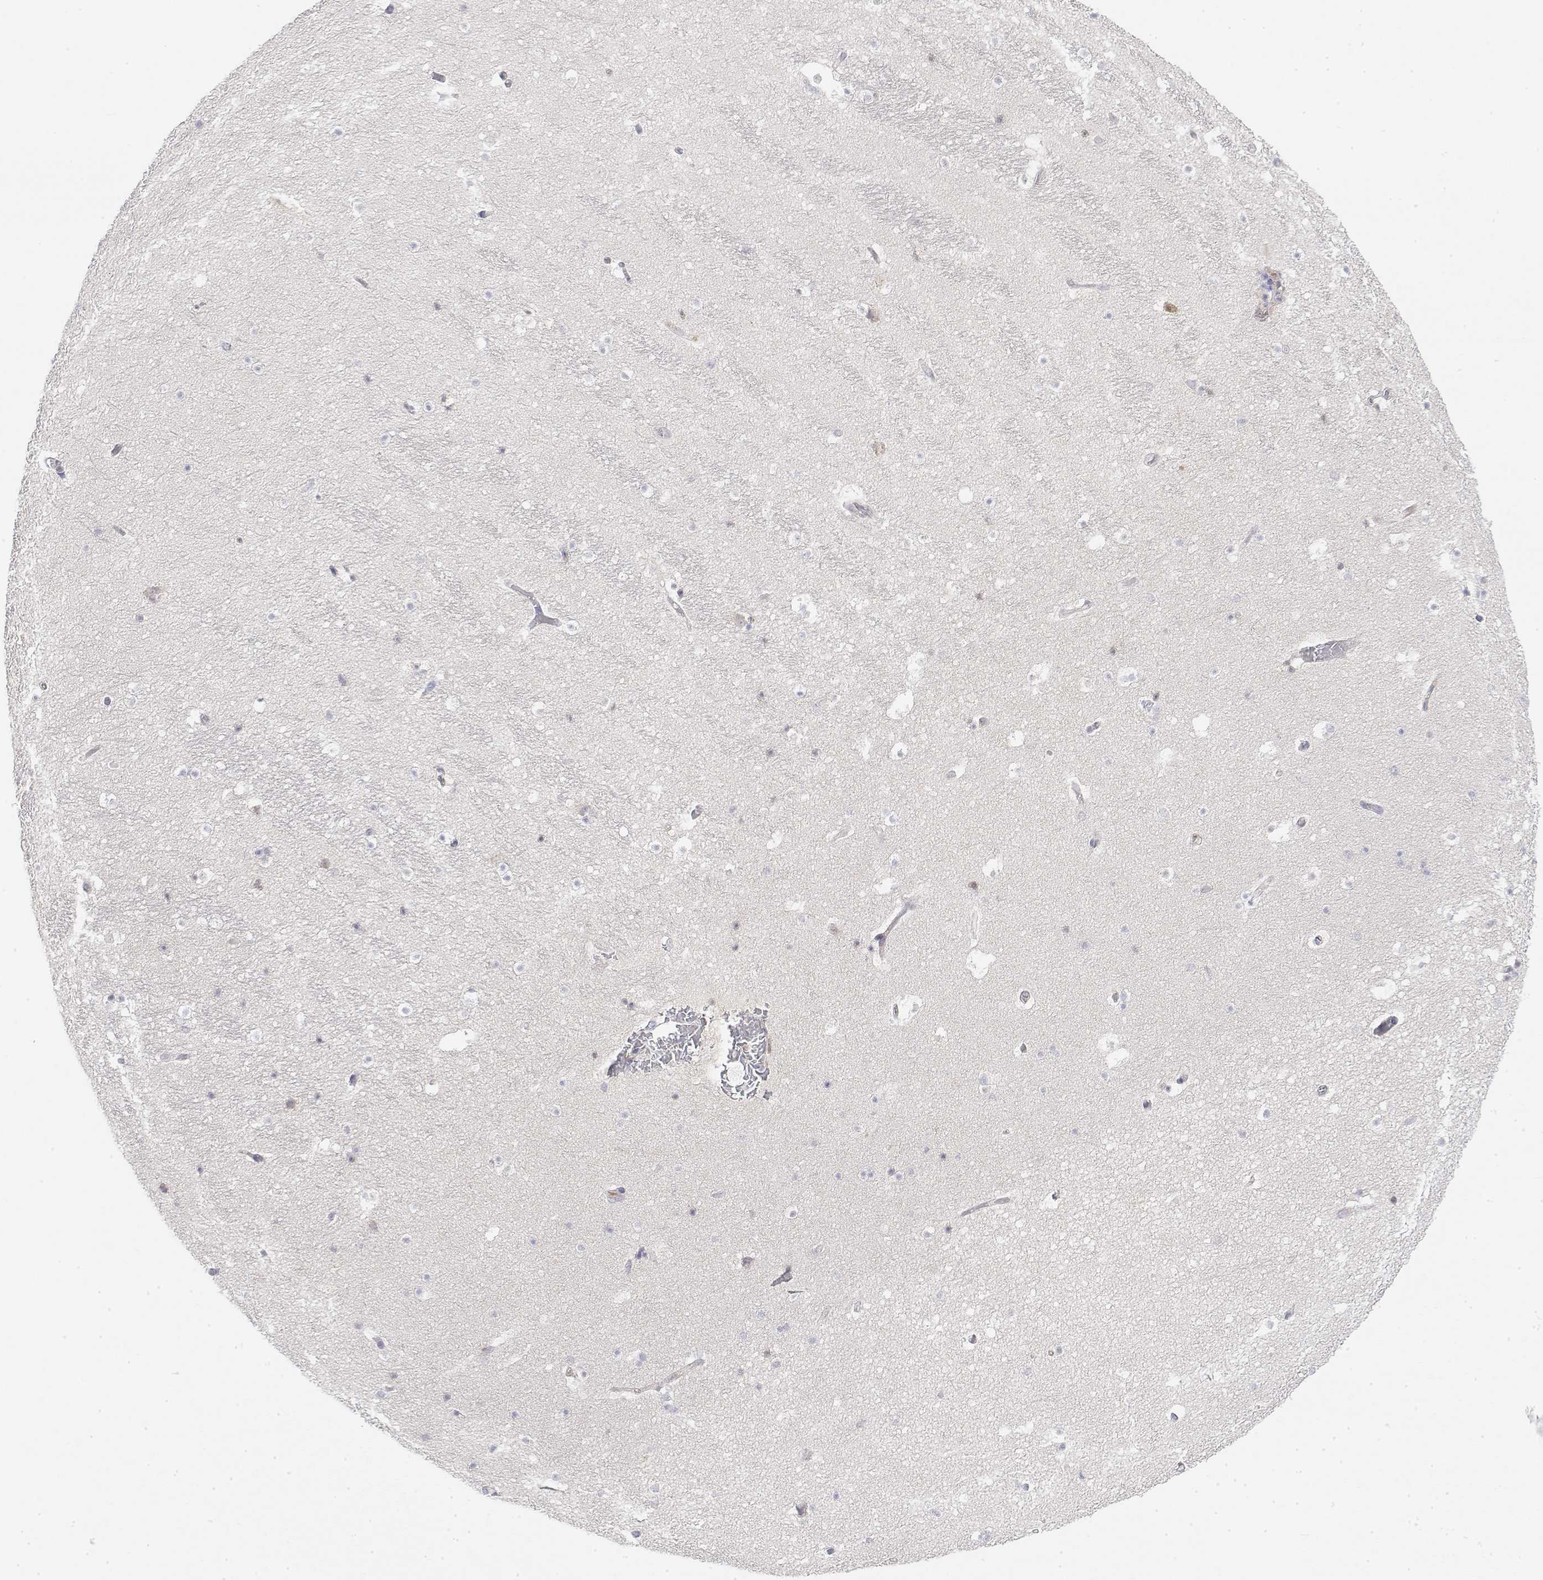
{"staining": {"intensity": "negative", "quantity": "none", "location": "none"}, "tissue": "hippocampus", "cell_type": "Glial cells", "image_type": "normal", "snomed": [{"axis": "morphology", "description": "Normal tissue, NOS"}, {"axis": "topography", "description": "Hippocampus"}], "caption": "Immunohistochemistry (IHC) image of benign hippocampus: human hippocampus stained with DAB (3,3'-diaminobenzidine) exhibits no significant protein expression in glial cells. (DAB (3,3'-diaminobenzidine) immunohistochemistry (IHC), high magnification).", "gene": "IGFBP4", "patient": {"sex": "male", "age": 26}}